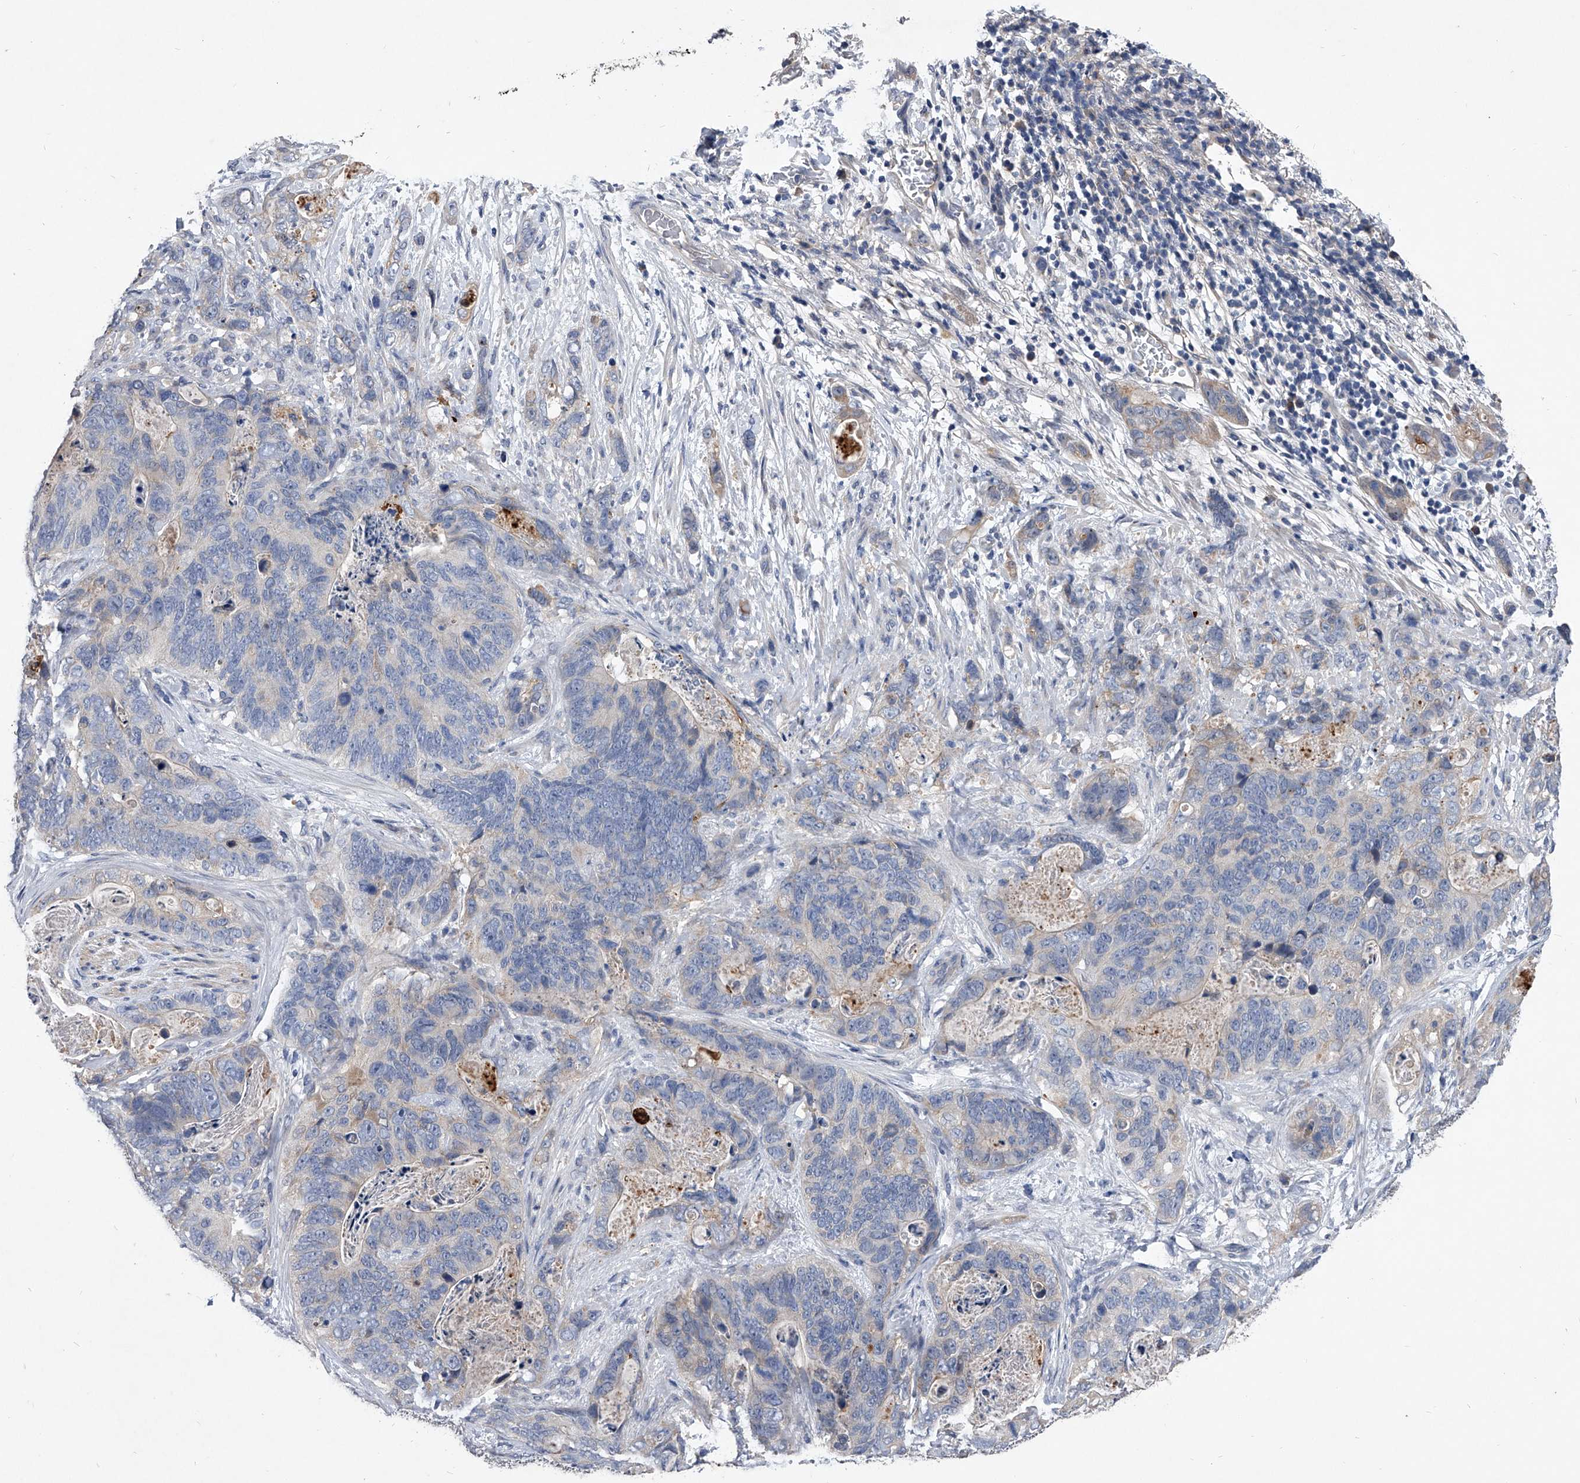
{"staining": {"intensity": "negative", "quantity": "none", "location": "none"}, "tissue": "stomach cancer", "cell_type": "Tumor cells", "image_type": "cancer", "snomed": [{"axis": "morphology", "description": "Normal tissue, NOS"}, {"axis": "morphology", "description": "Adenocarcinoma, NOS"}, {"axis": "topography", "description": "Stomach"}], "caption": "A high-resolution micrograph shows immunohistochemistry (IHC) staining of stomach cancer, which demonstrates no significant staining in tumor cells.", "gene": "C5", "patient": {"sex": "female", "age": 89}}